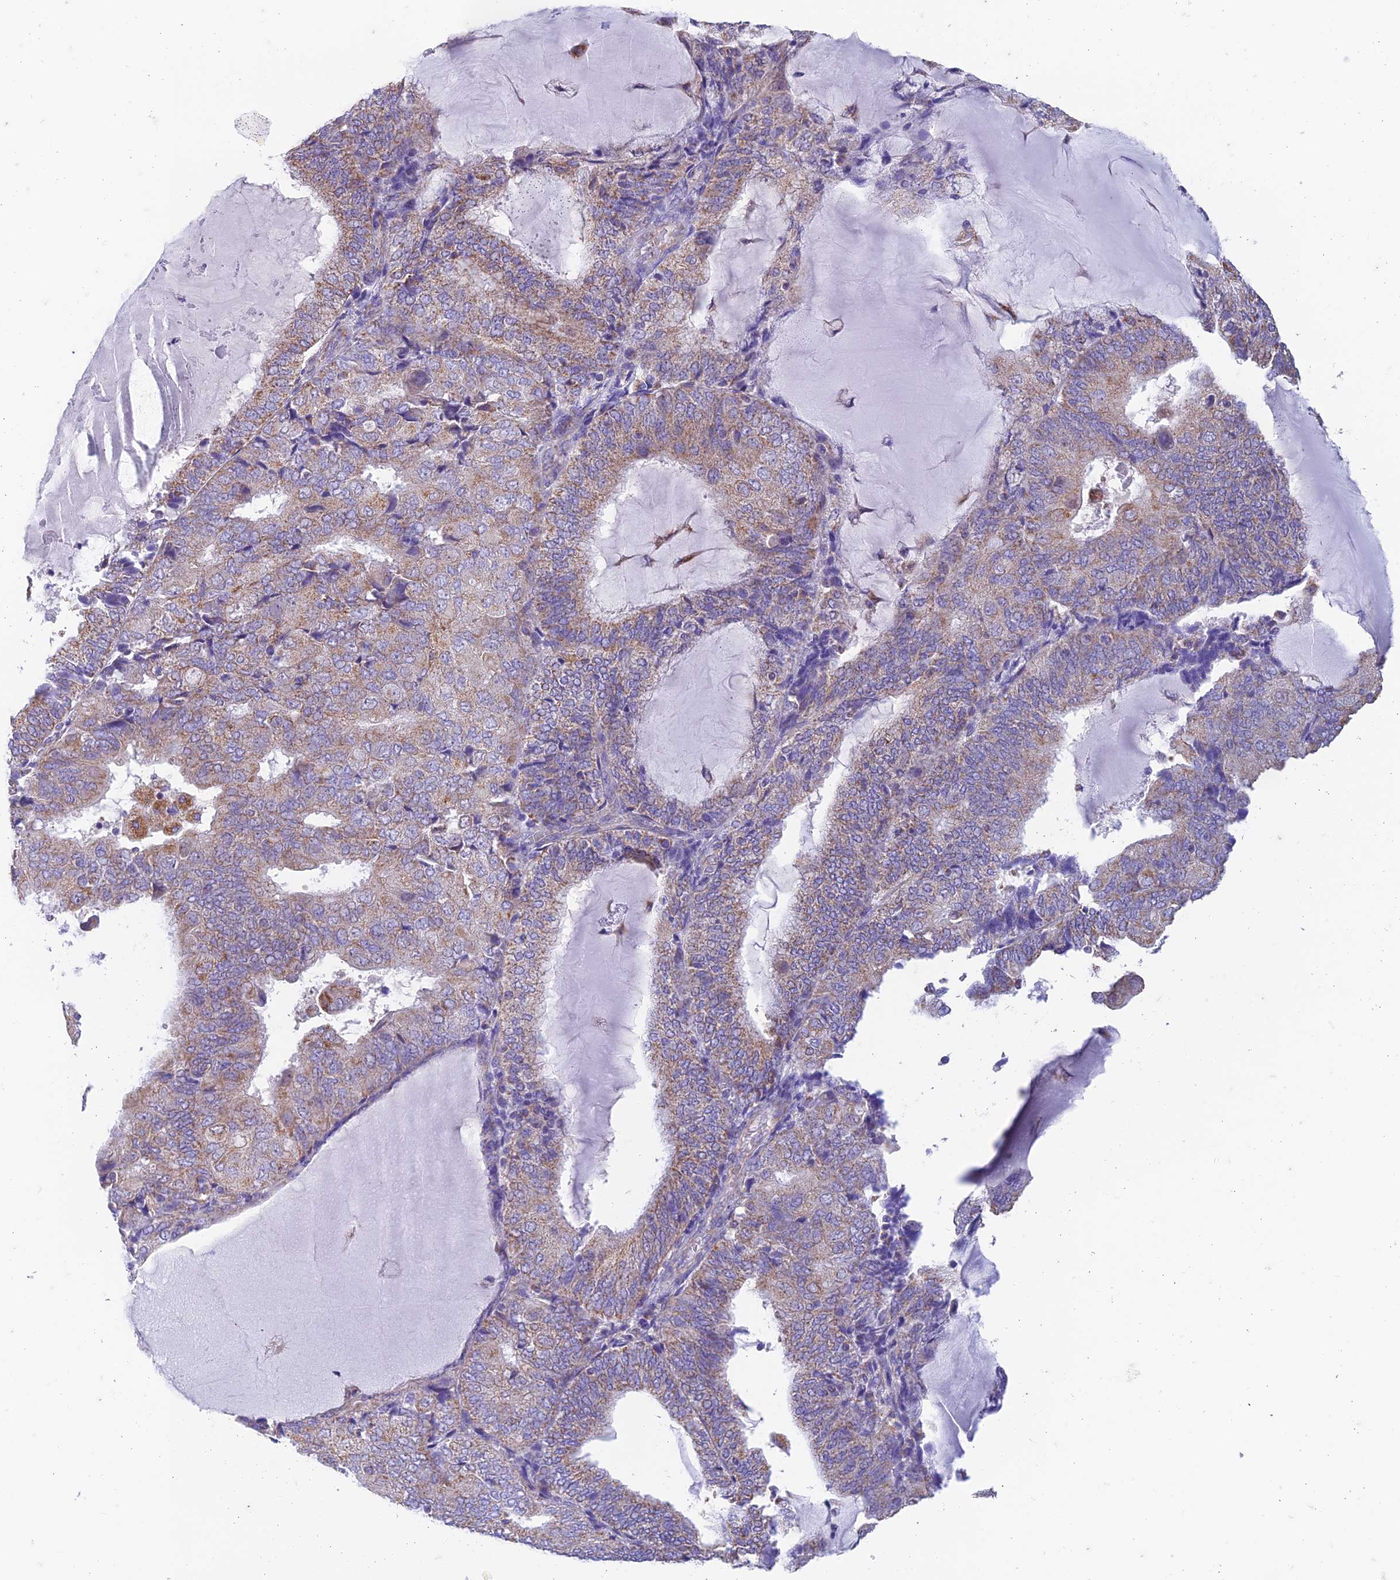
{"staining": {"intensity": "moderate", "quantity": ">75%", "location": "cytoplasmic/membranous"}, "tissue": "endometrial cancer", "cell_type": "Tumor cells", "image_type": "cancer", "snomed": [{"axis": "morphology", "description": "Adenocarcinoma, NOS"}, {"axis": "topography", "description": "Endometrium"}], "caption": "Moderate cytoplasmic/membranous expression is appreciated in about >75% of tumor cells in endometrial adenocarcinoma. The protein of interest is stained brown, and the nuclei are stained in blue (DAB (3,3'-diaminobenzidine) IHC with brightfield microscopy, high magnification).", "gene": "ZNF181", "patient": {"sex": "female", "age": 81}}